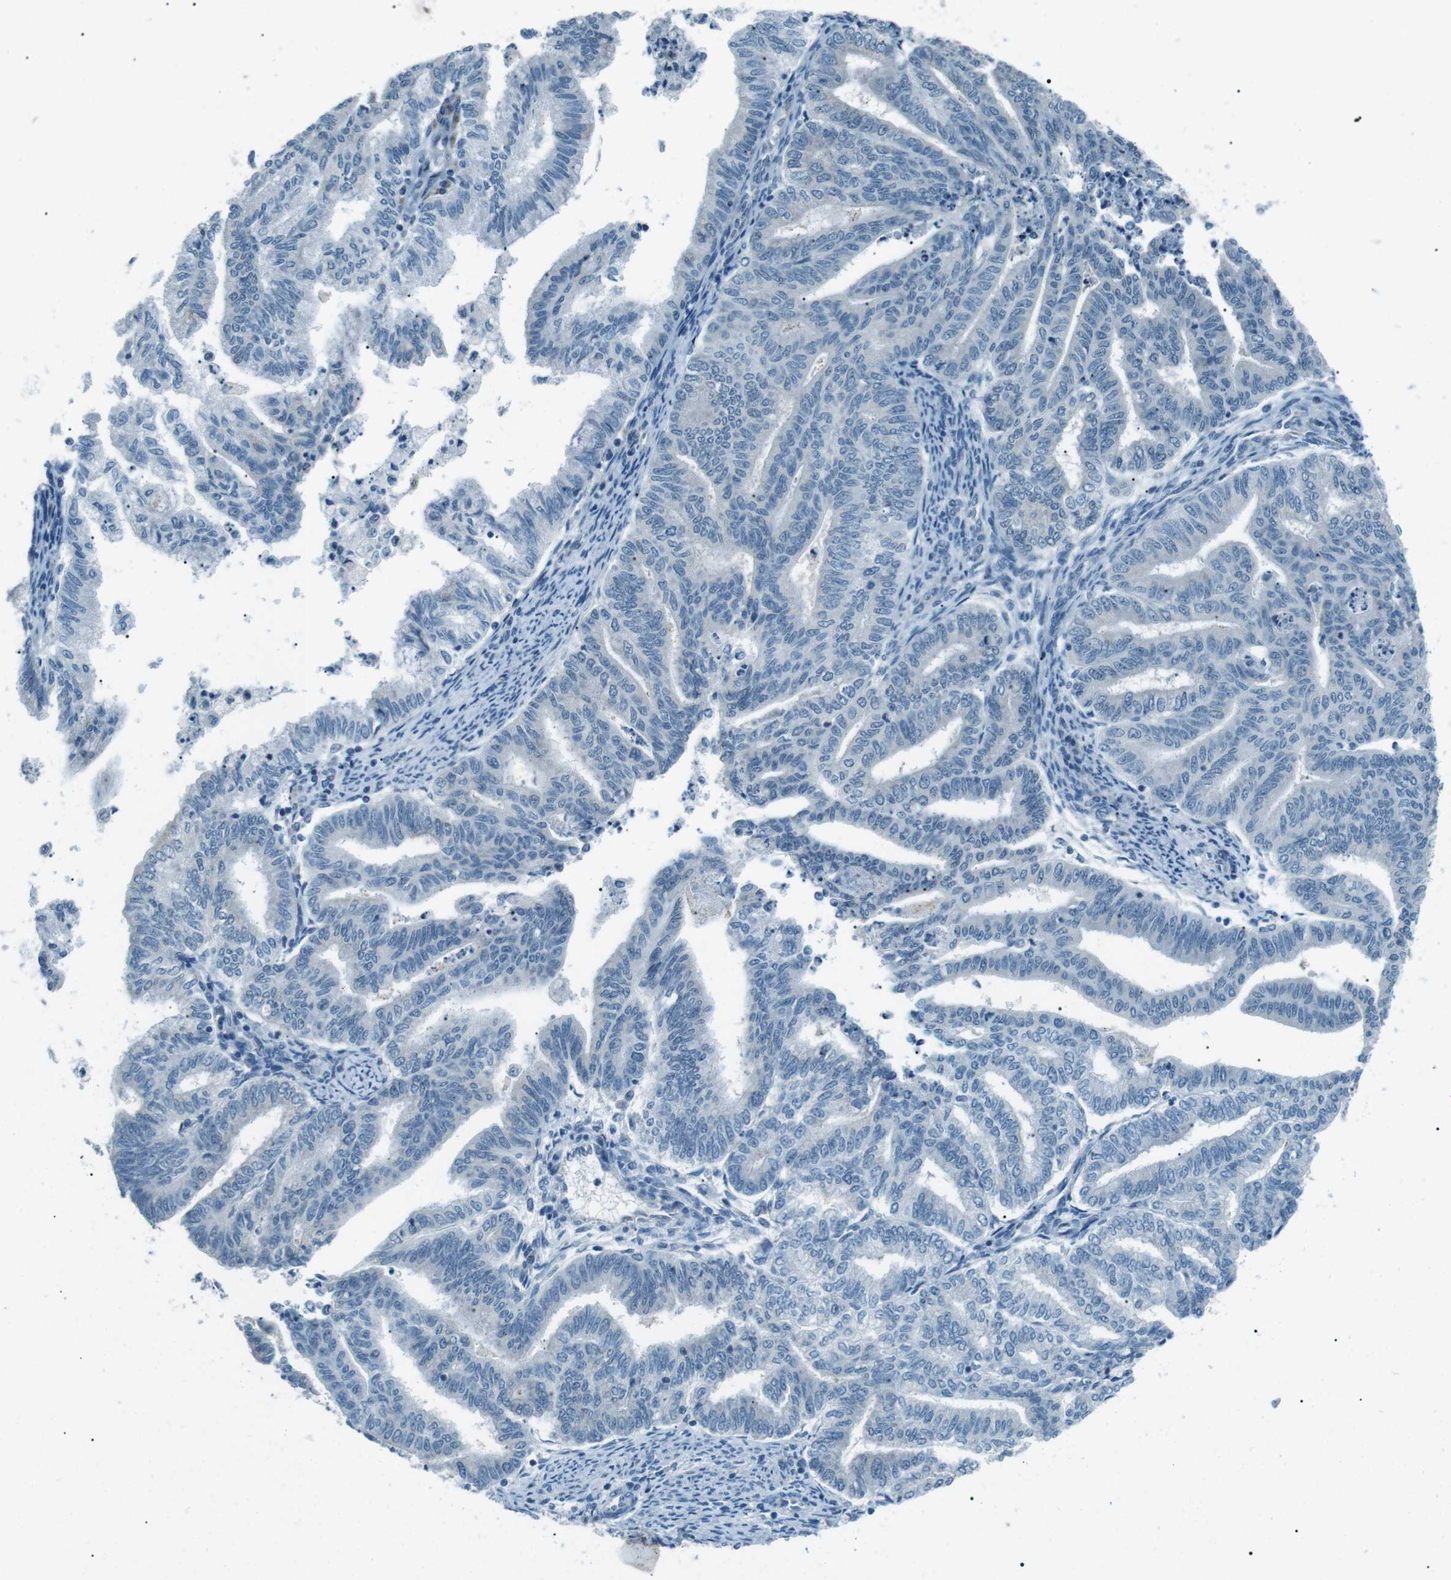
{"staining": {"intensity": "negative", "quantity": "none", "location": "none"}, "tissue": "endometrial cancer", "cell_type": "Tumor cells", "image_type": "cancer", "snomed": [{"axis": "morphology", "description": "Adenocarcinoma, NOS"}, {"axis": "topography", "description": "Endometrium"}], "caption": "The micrograph exhibits no significant staining in tumor cells of endometrial cancer (adenocarcinoma).", "gene": "SERPINB2", "patient": {"sex": "female", "age": 79}}